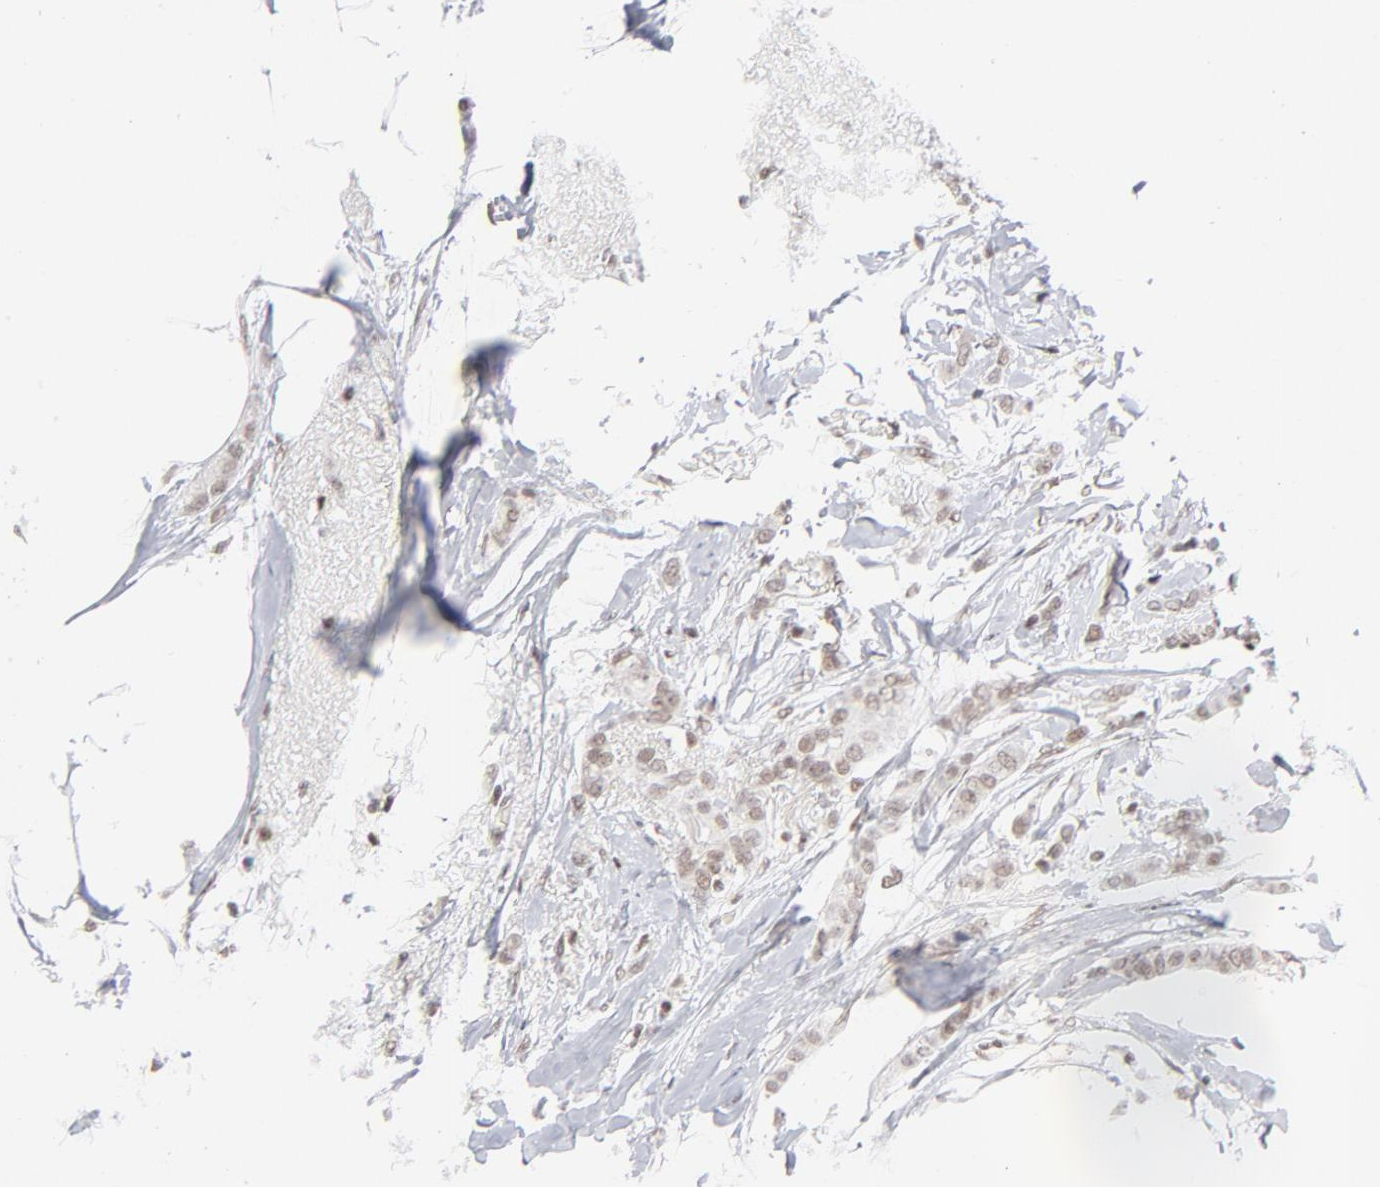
{"staining": {"intensity": "weak", "quantity": ">75%", "location": "nuclear"}, "tissue": "breast cancer", "cell_type": "Tumor cells", "image_type": "cancer", "snomed": [{"axis": "morphology", "description": "Lobular carcinoma"}, {"axis": "topography", "description": "Breast"}], "caption": "Immunohistochemistry (IHC) photomicrograph of human lobular carcinoma (breast) stained for a protein (brown), which reveals low levels of weak nuclear staining in about >75% of tumor cells.", "gene": "ZNF143", "patient": {"sex": "female", "age": 55}}